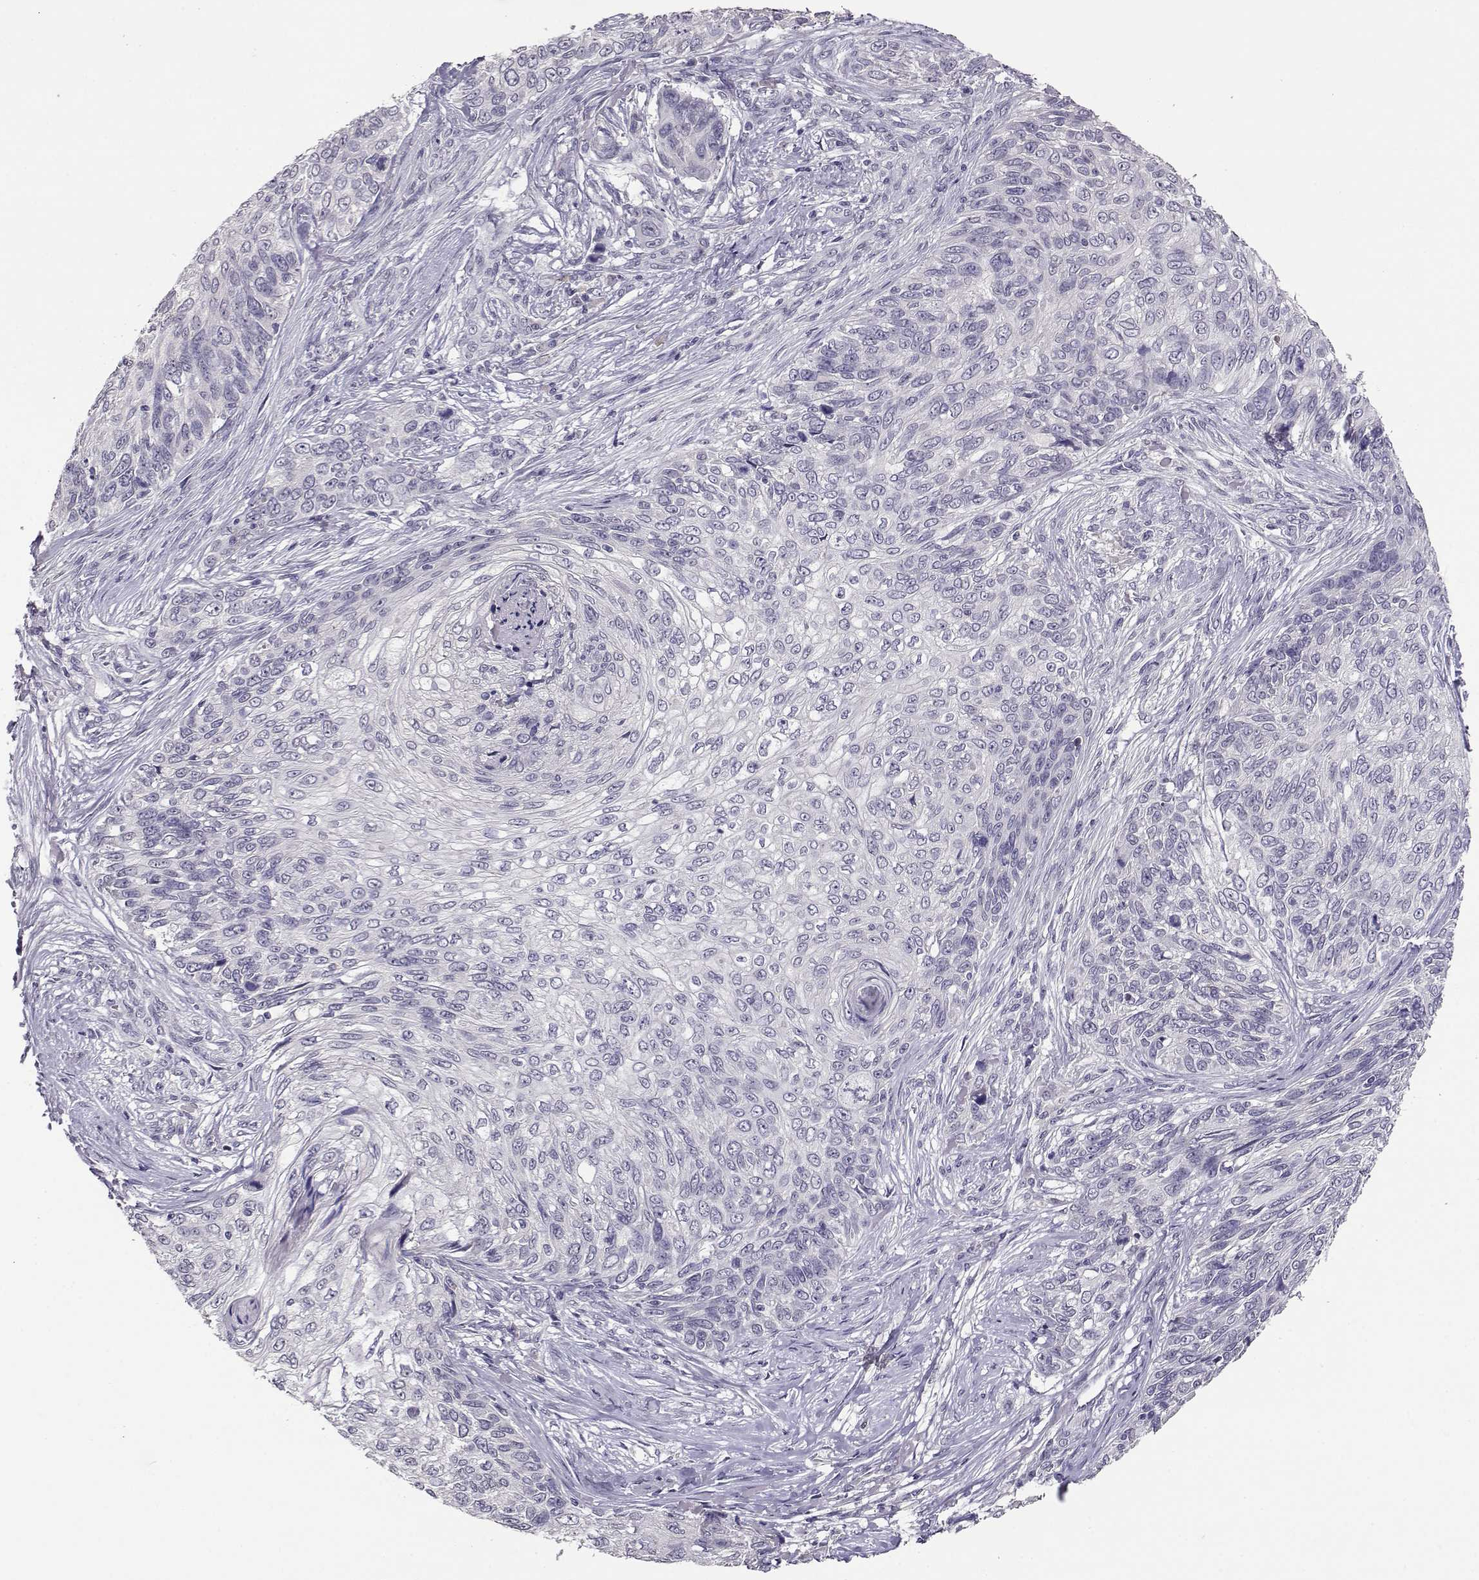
{"staining": {"intensity": "negative", "quantity": "none", "location": "none"}, "tissue": "skin cancer", "cell_type": "Tumor cells", "image_type": "cancer", "snomed": [{"axis": "morphology", "description": "Squamous cell carcinoma, NOS"}, {"axis": "topography", "description": "Skin"}], "caption": "Human skin squamous cell carcinoma stained for a protein using immunohistochemistry displays no staining in tumor cells.", "gene": "RHOXF2", "patient": {"sex": "male", "age": 92}}